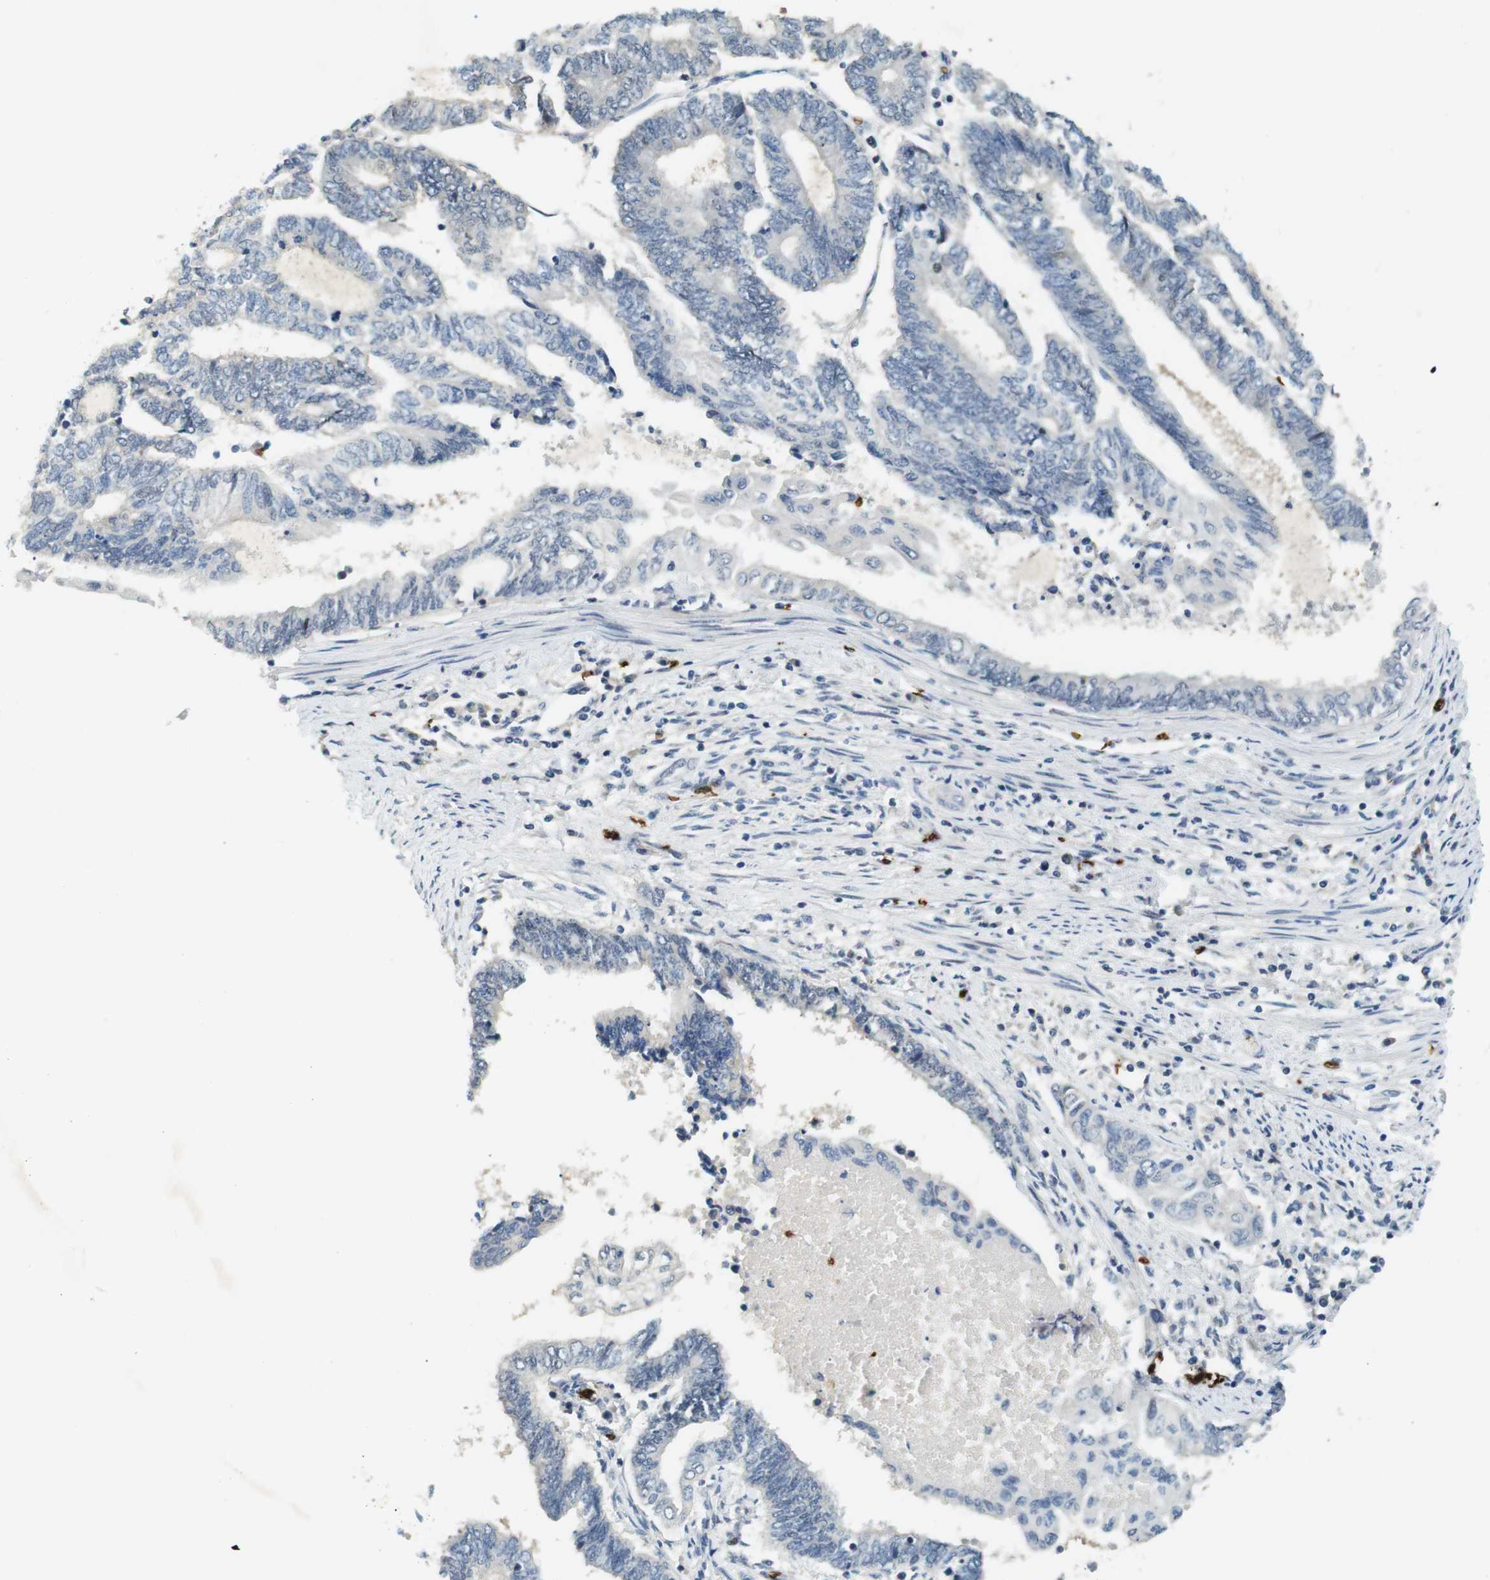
{"staining": {"intensity": "negative", "quantity": "none", "location": "none"}, "tissue": "endometrial cancer", "cell_type": "Tumor cells", "image_type": "cancer", "snomed": [{"axis": "morphology", "description": "Adenocarcinoma, NOS"}, {"axis": "topography", "description": "Uterus"}, {"axis": "topography", "description": "Endometrium"}], "caption": "The immunohistochemistry (IHC) micrograph has no significant staining in tumor cells of adenocarcinoma (endometrial) tissue.", "gene": "SLC4A1", "patient": {"sex": "female", "age": 70}}